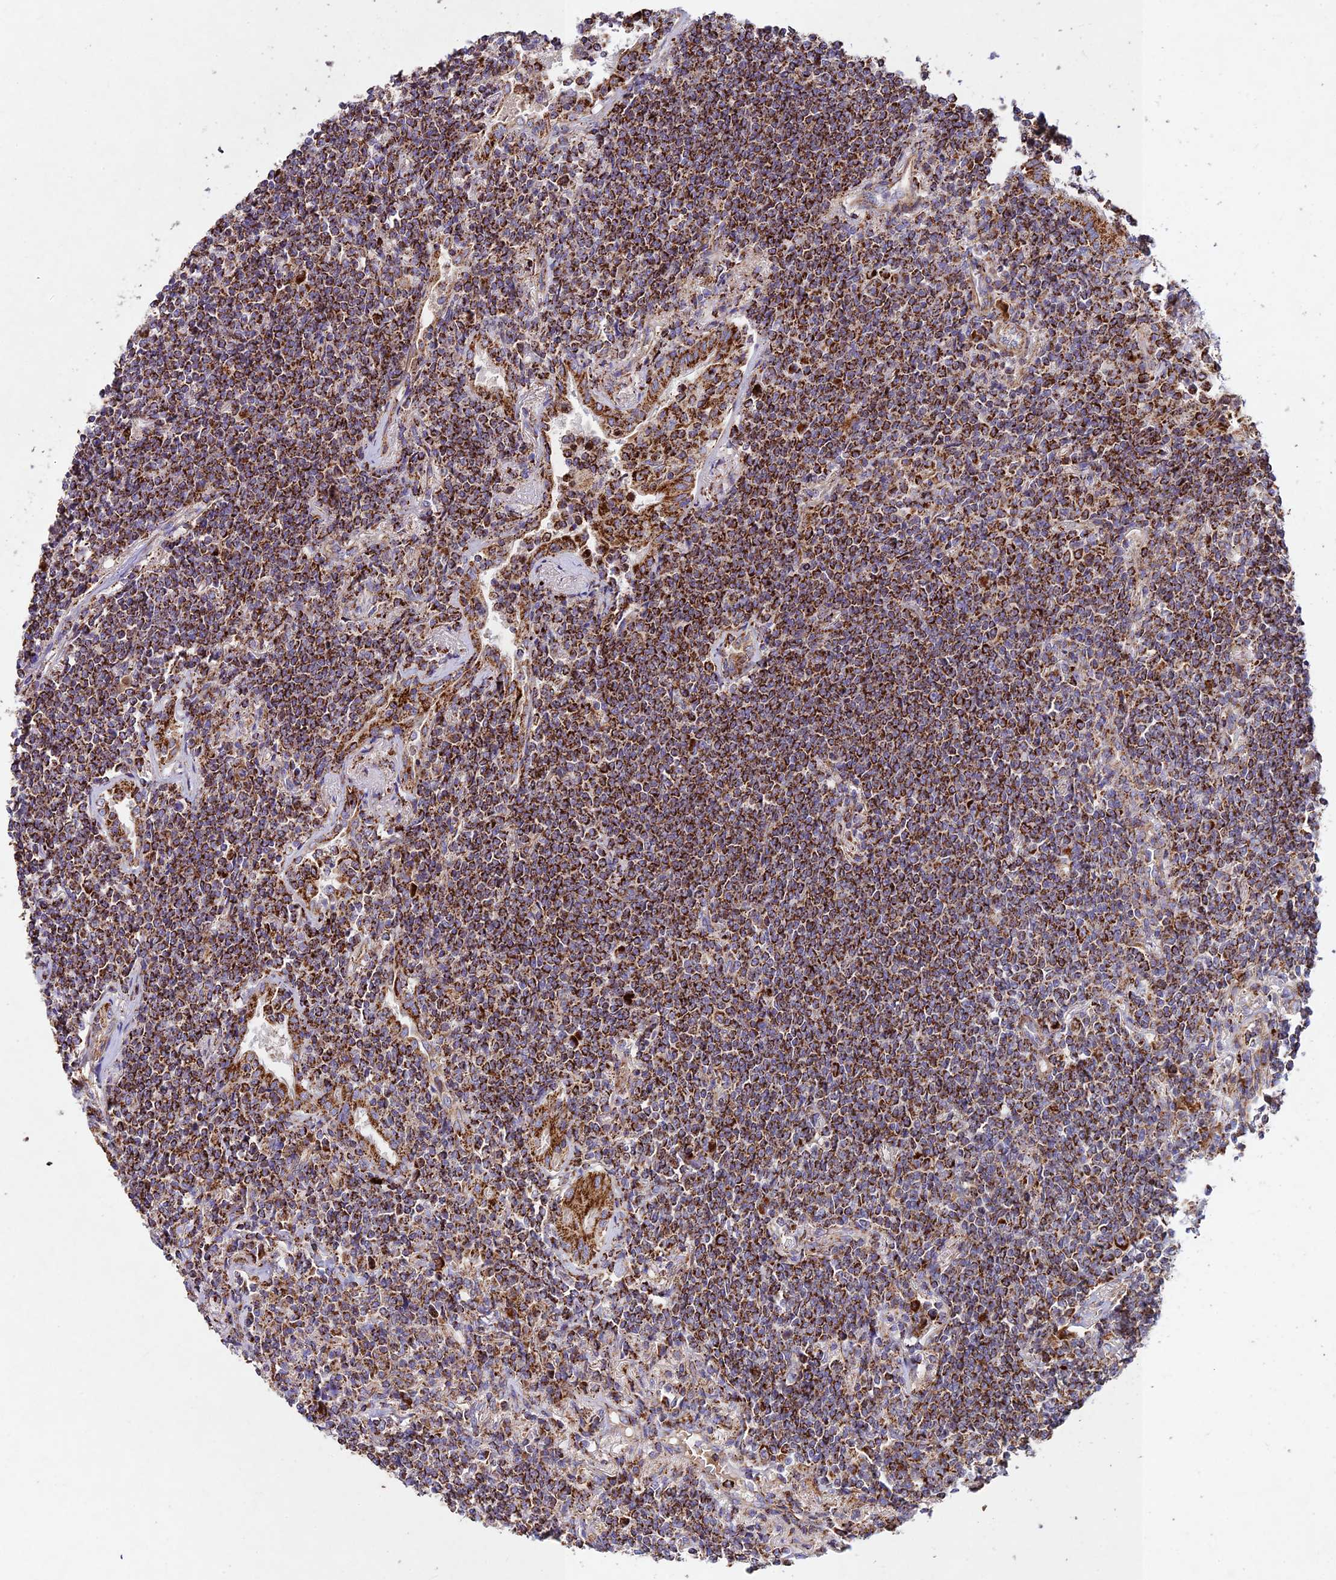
{"staining": {"intensity": "strong", "quantity": ">75%", "location": "cytoplasmic/membranous"}, "tissue": "lymphoma", "cell_type": "Tumor cells", "image_type": "cancer", "snomed": [{"axis": "morphology", "description": "Malignant lymphoma, non-Hodgkin's type, Low grade"}, {"axis": "topography", "description": "Lung"}], "caption": "Brown immunohistochemical staining in malignant lymphoma, non-Hodgkin's type (low-grade) exhibits strong cytoplasmic/membranous staining in about >75% of tumor cells.", "gene": "KHDC3L", "patient": {"sex": "female", "age": 71}}